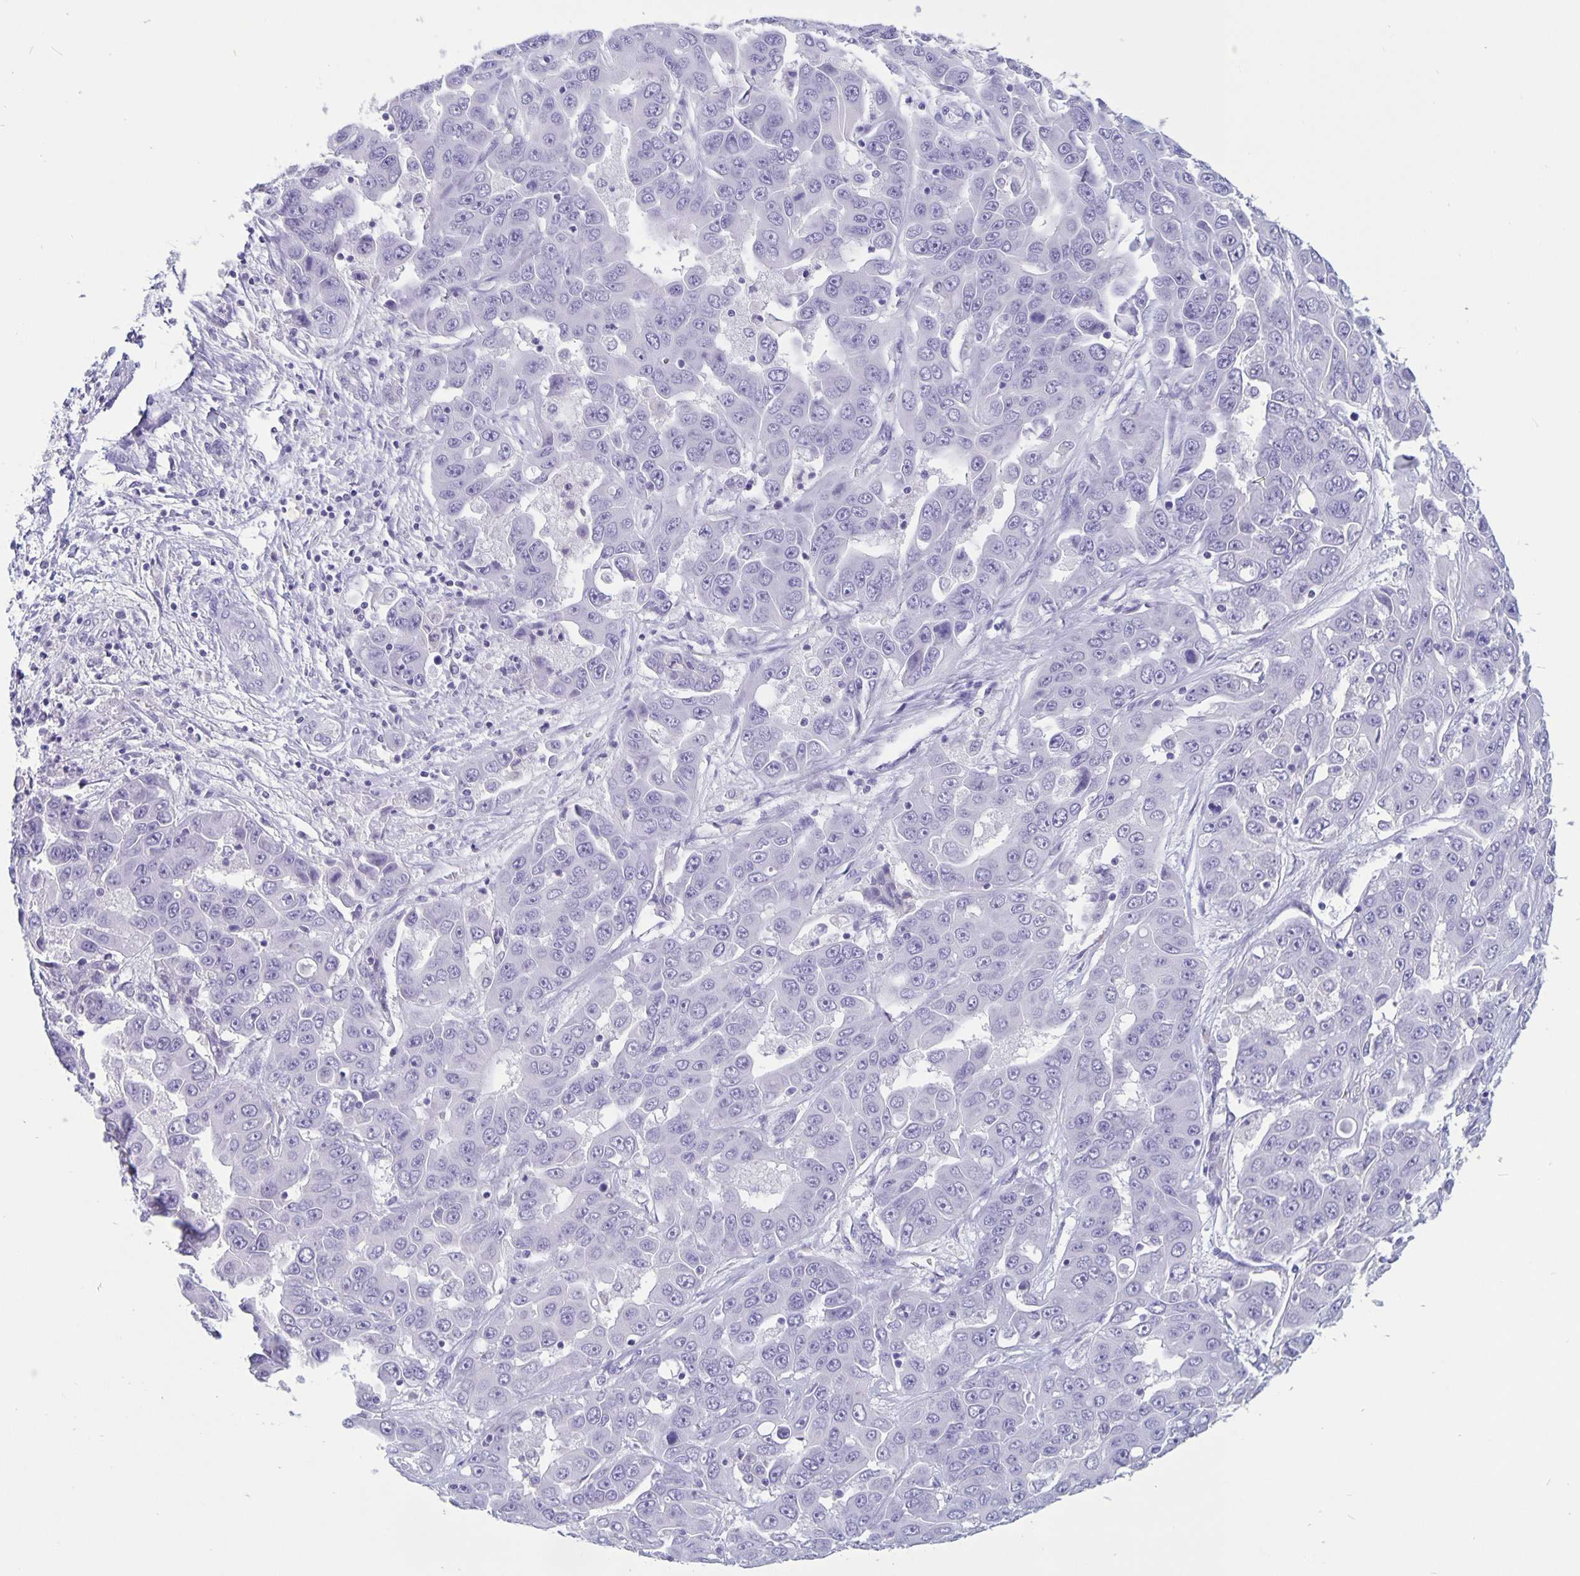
{"staining": {"intensity": "negative", "quantity": "none", "location": "none"}, "tissue": "liver cancer", "cell_type": "Tumor cells", "image_type": "cancer", "snomed": [{"axis": "morphology", "description": "Cholangiocarcinoma"}, {"axis": "topography", "description": "Liver"}], "caption": "Tumor cells show no significant staining in liver cholangiocarcinoma.", "gene": "BPIFA3", "patient": {"sex": "female", "age": 52}}